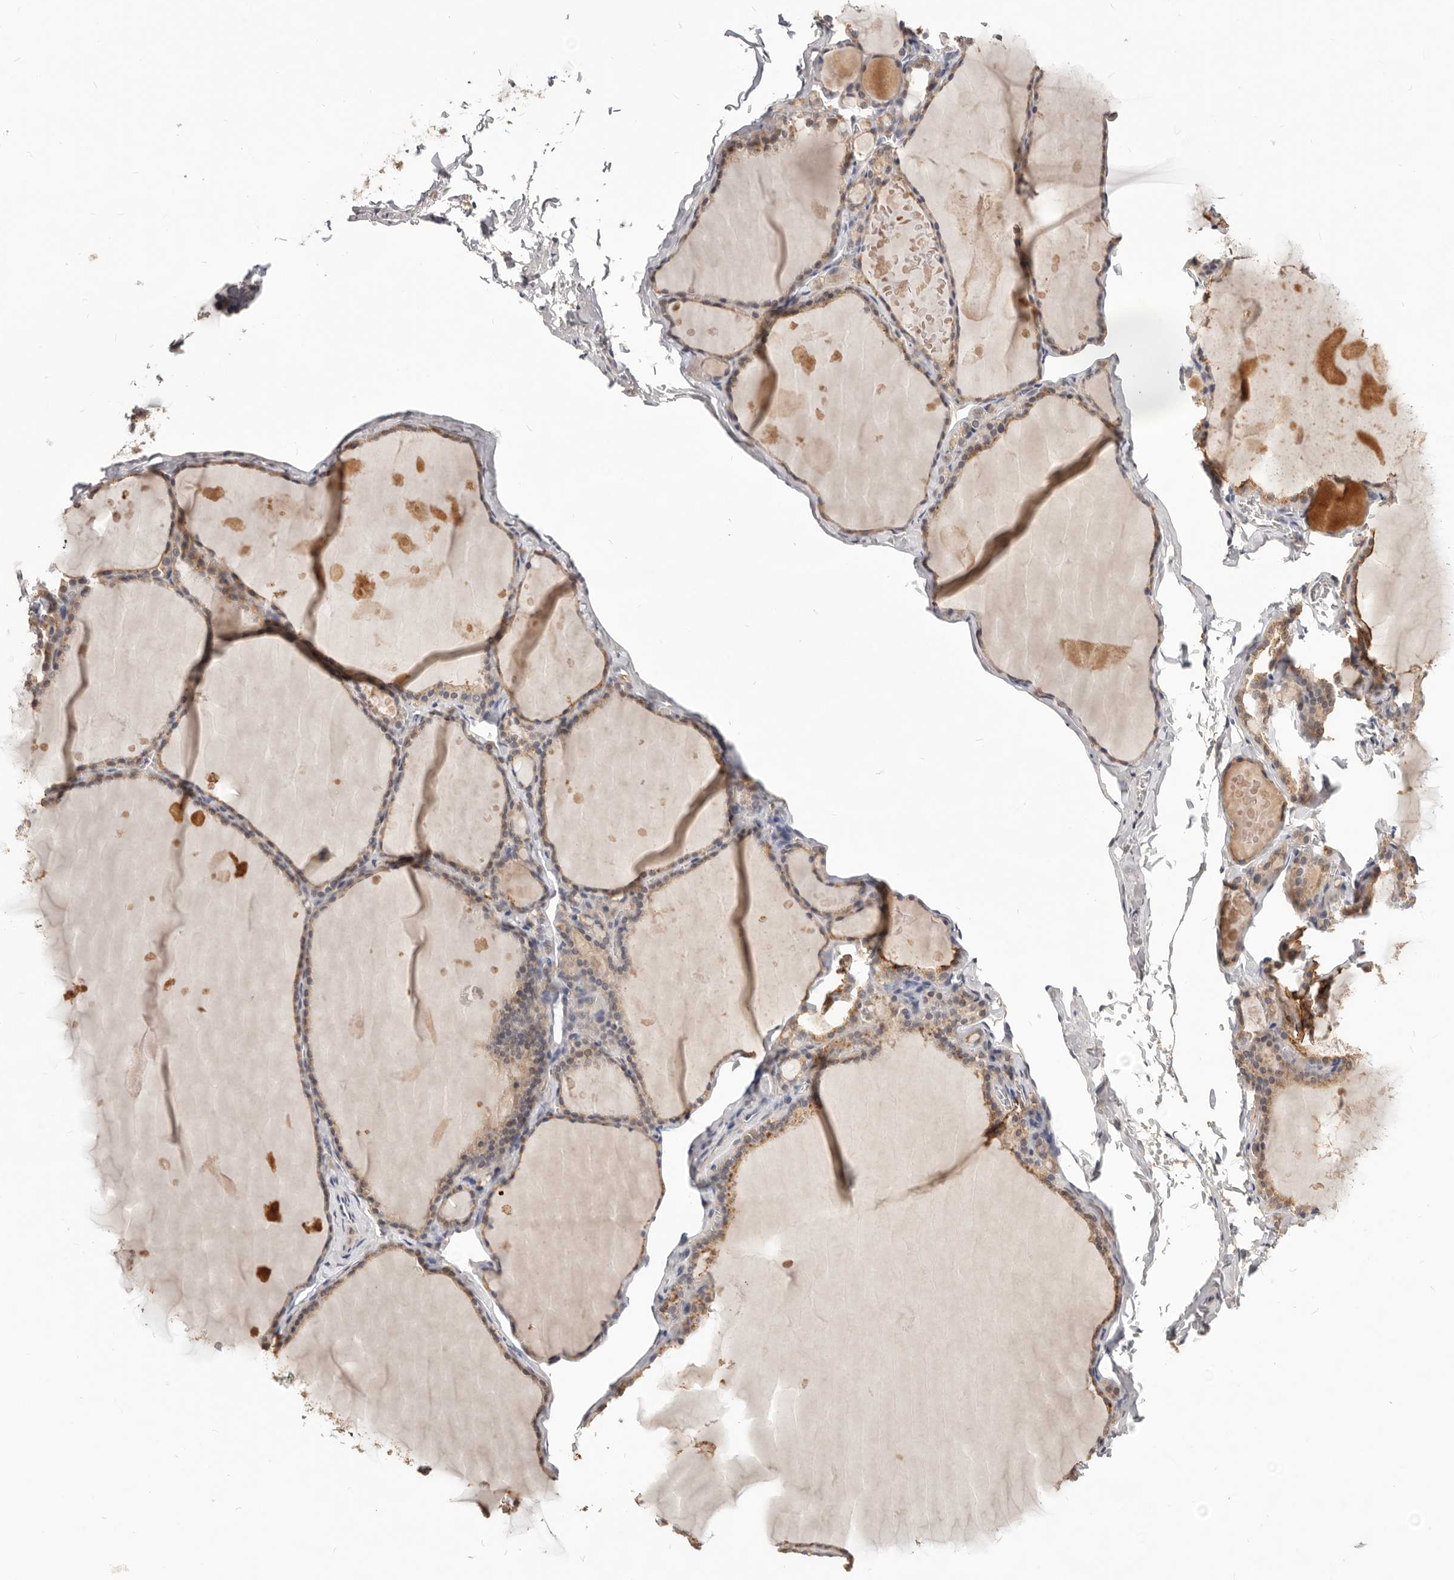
{"staining": {"intensity": "moderate", "quantity": ">75%", "location": "cytoplasmic/membranous,nuclear"}, "tissue": "thyroid gland", "cell_type": "Glandular cells", "image_type": "normal", "snomed": [{"axis": "morphology", "description": "Normal tissue, NOS"}, {"axis": "topography", "description": "Thyroid gland"}], "caption": "Immunohistochemistry (IHC) of normal human thyroid gland displays medium levels of moderate cytoplasmic/membranous,nuclear positivity in about >75% of glandular cells.", "gene": "TSPAN13", "patient": {"sex": "male", "age": 56}}